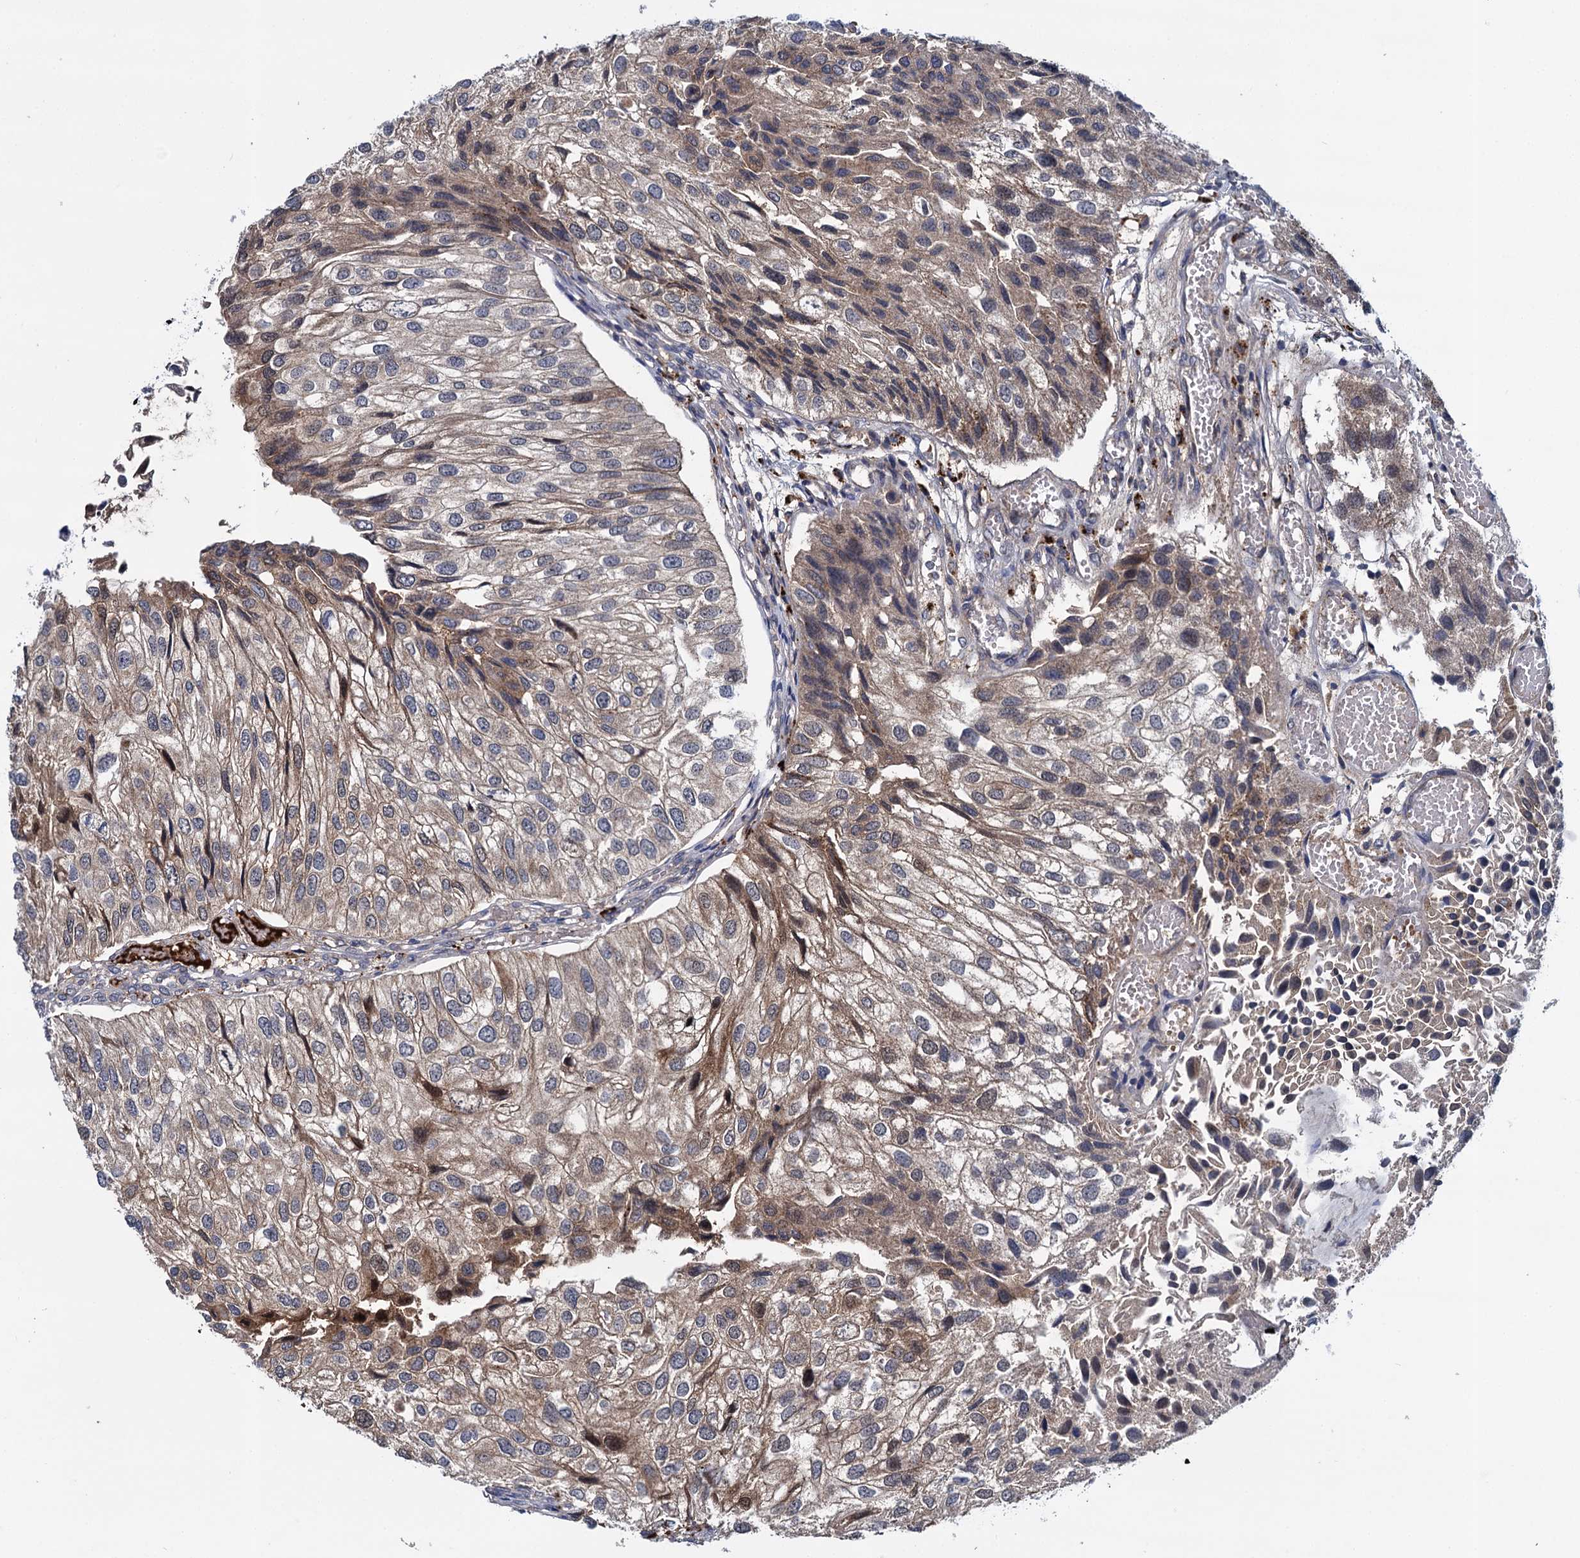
{"staining": {"intensity": "weak", "quantity": "25%-75%", "location": "cytoplasmic/membranous"}, "tissue": "urothelial cancer", "cell_type": "Tumor cells", "image_type": "cancer", "snomed": [{"axis": "morphology", "description": "Urothelial carcinoma, Low grade"}, {"axis": "topography", "description": "Urinary bladder"}], "caption": "Immunohistochemical staining of urothelial cancer demonstrates weak cytoplasmic/membranous protein expression in approximately 25%-75% of tumor cells. Nuclei are stained in blue.", "gene": "GLO1", "patient": {"sex": "female", "age": 89}}